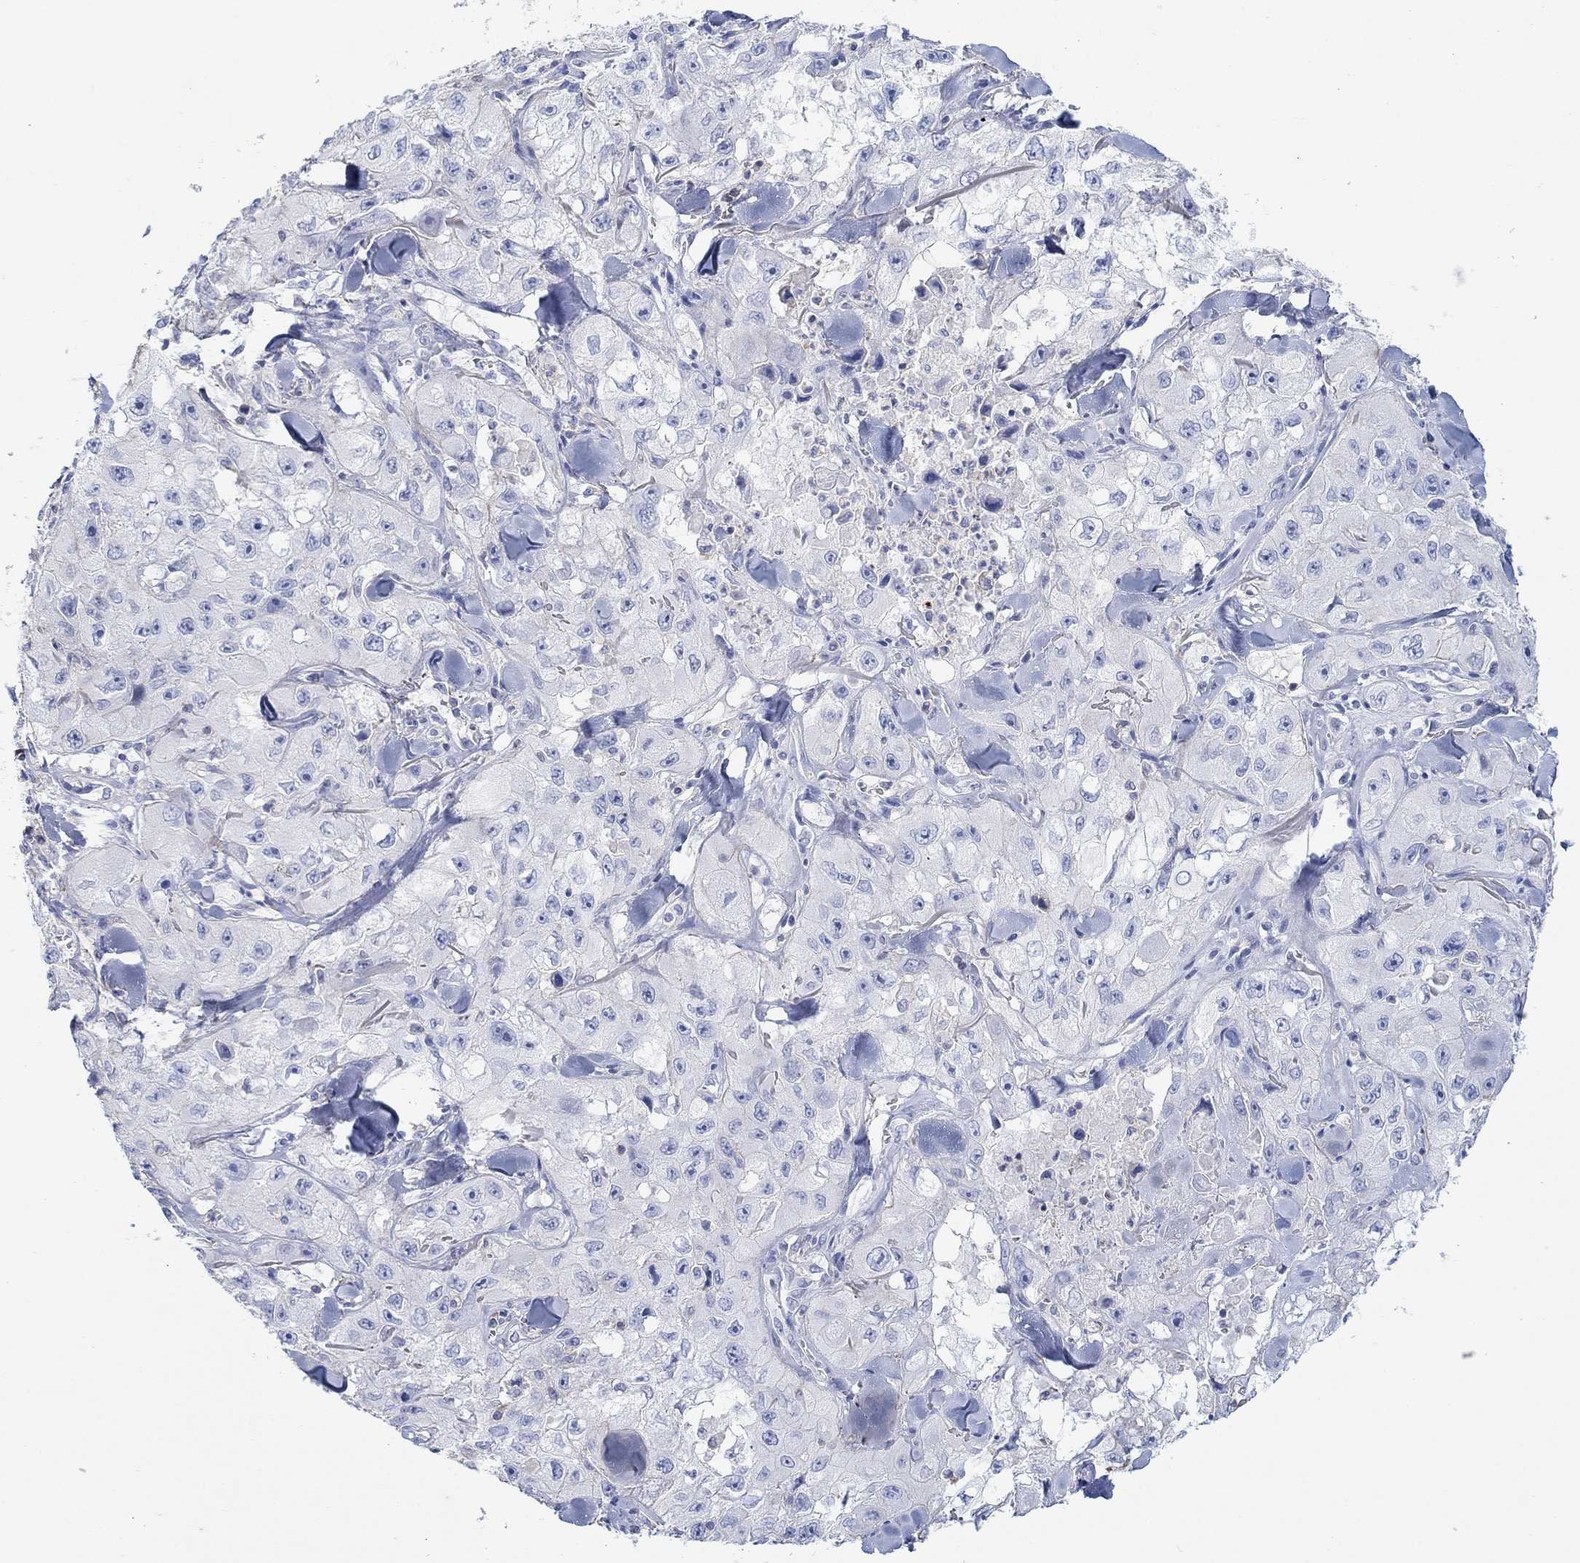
{"staining": {"intensity": "negative", "quantity": "none", "location": "none"}, "tissue": "skin cancer", "cell_type": "Tumor cells", "image_type": "cancer", "snomed": [{"axis": "morphology", "description": "Squamous cell carcinoma, NOS"}, {"axis": "topography", "description": "Skin"}, {"axis": "topography", "description": "Subcutis"}], "caption": "Skin cancer was stained to show a protein in brown. There is no significant positivity in tumor cells. The staining was performed using DAB to visualize the protein expression in brown, while the nuclei were stained in blue with hematoxylin (Magnification: 20x).", "gene": "PPIL6", "patient": {"sex": "male", "age": 73}}